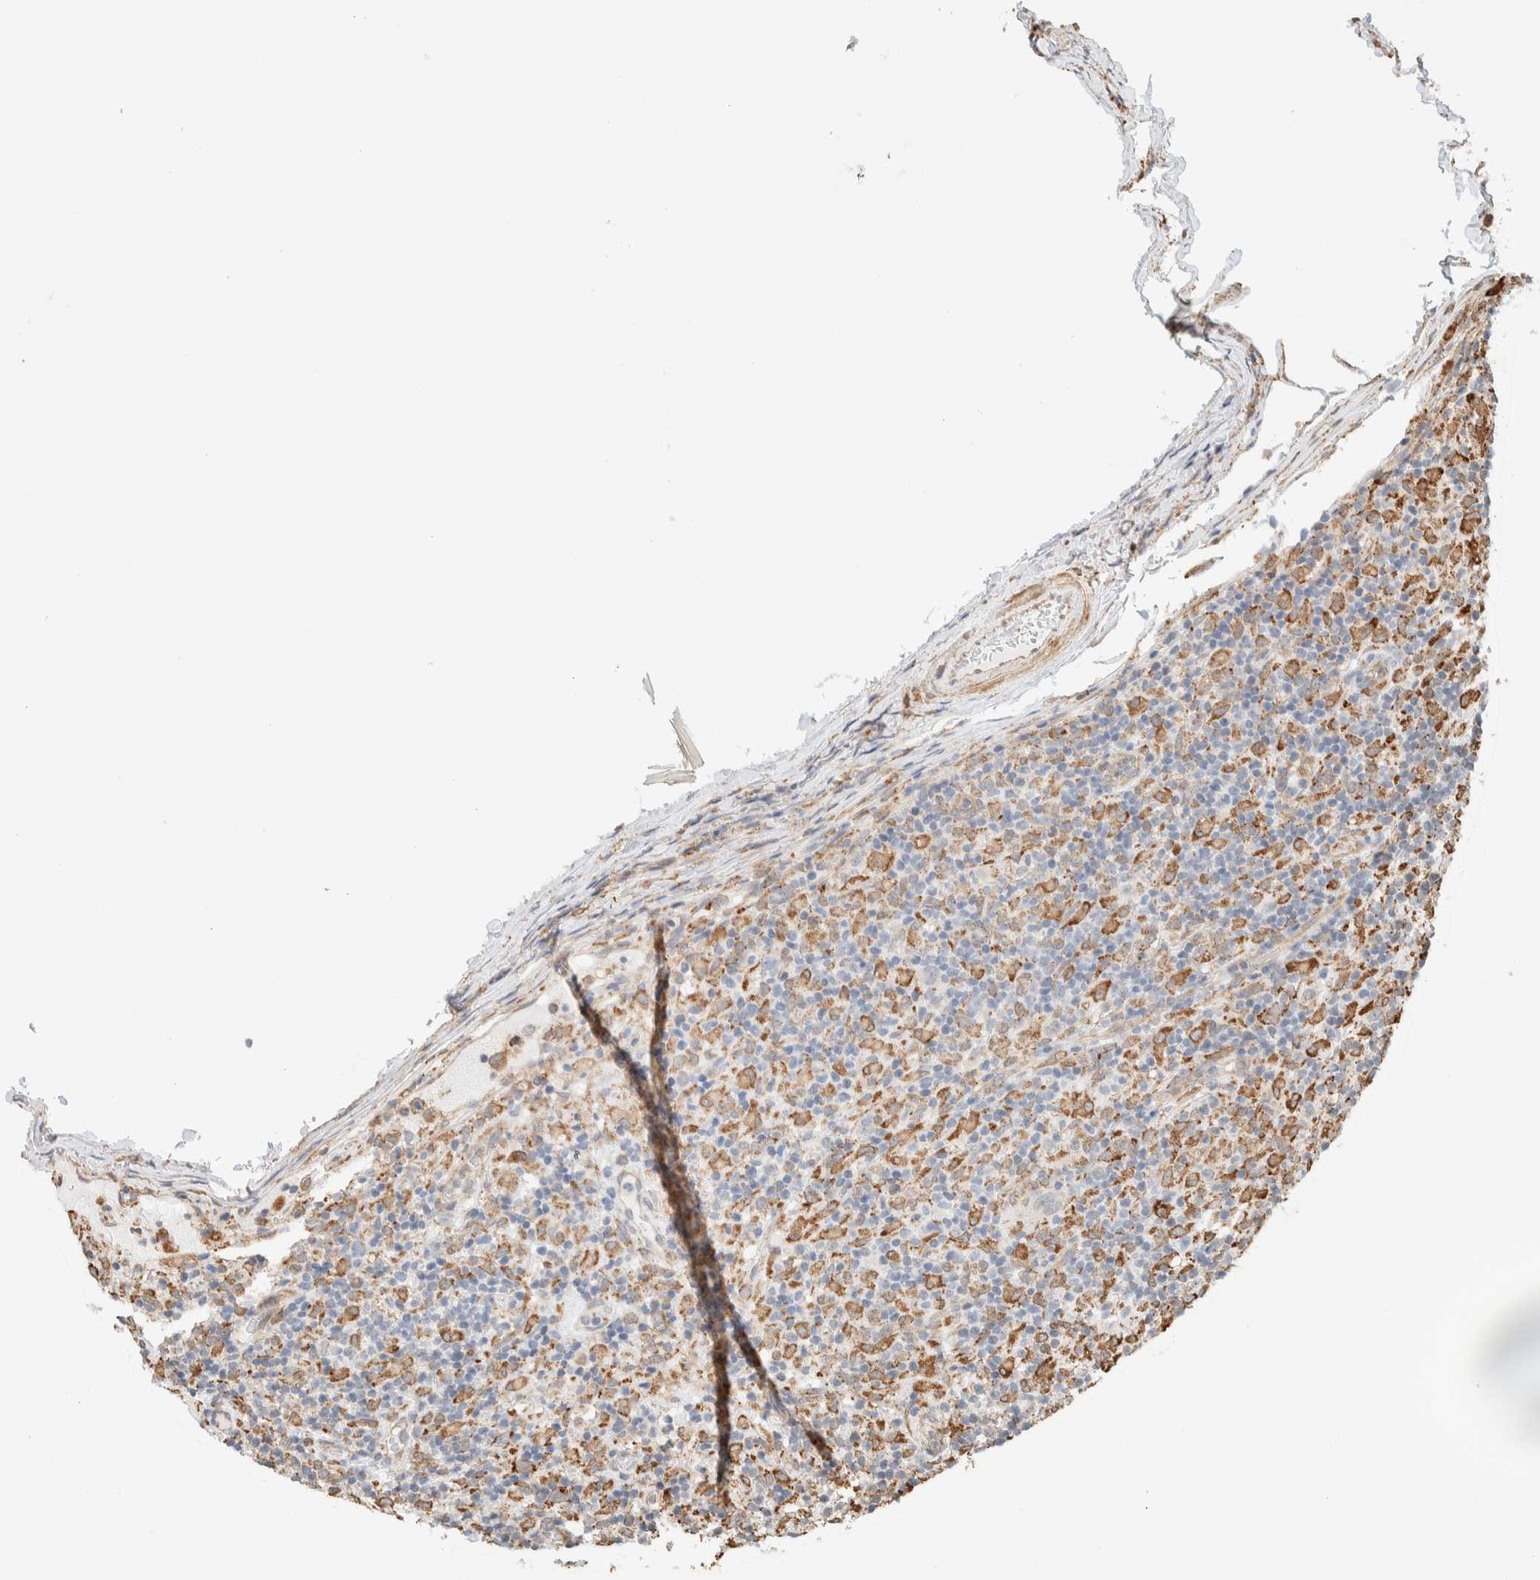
{"staining": {"intensity": "moderate", "quantity": ">75%", "location": "cytoplasmic/membranous"}, "tissue": "lymphoma", "cell_type": "Tumor cells", "image_type": "cancer", "snomed": [{"axis": "morphology", "description": "Hodgkin's disease, NOS"}, {"axis": "topography", "description": "Lymph node"}], "caption": "DAB immunohistochemical staining of Hodgkin's disease shows moderate cytoplasmic/membranous protein positivity in about >75% of tumor cells. The staining was performed using DAB (3,3'-diaminobenzidine) to visualize the protein expression in brown, while the nuclei were stained in blue with hematoxylin (Magnification: 20x).", "gene": "INTS1", "patient": {"sex": "male", "age": 70}}